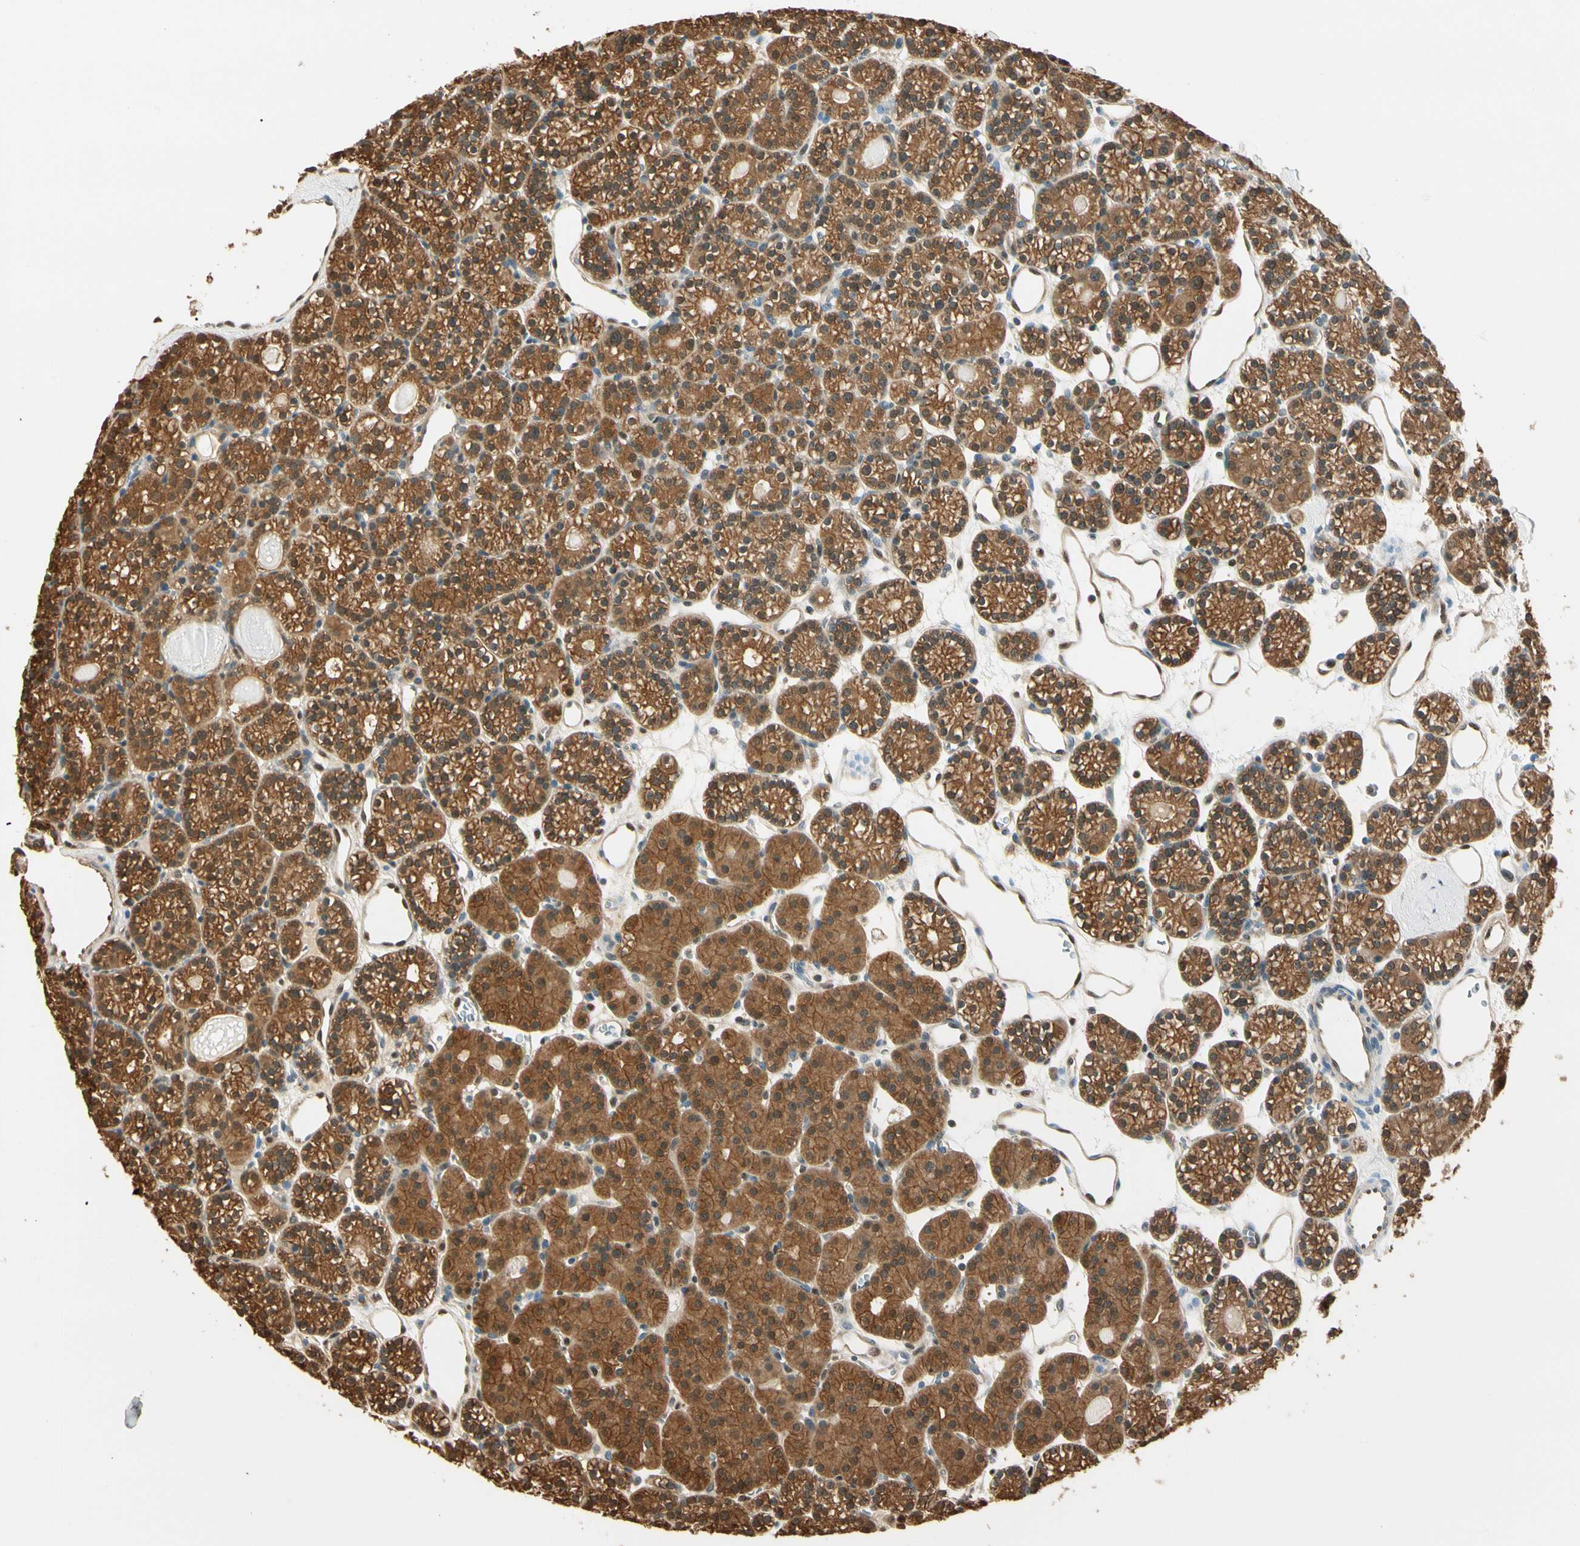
{"staining": {"intensity": "moderate", "quantity": ">75%", "location": "cytoplasmic/membranous"}, "tissue": "parathyroid gland", "cell_type": "Glandular cells", "image_type": "normal", "snomed": [{"axis": "morphology", "description": "Normal tissue, NOS"}, {"axis": "topography", "description": "Parathyroid gland"}], "caption": "DAB immunohistochemical staining of unremarkable human parathyroid gland exhibits moderate cytoplasmic/membranous protein positivity in approximately >75% of glandular cells.", "gene": "PNCK", "patient": {"sex": "female", "age": 64}}